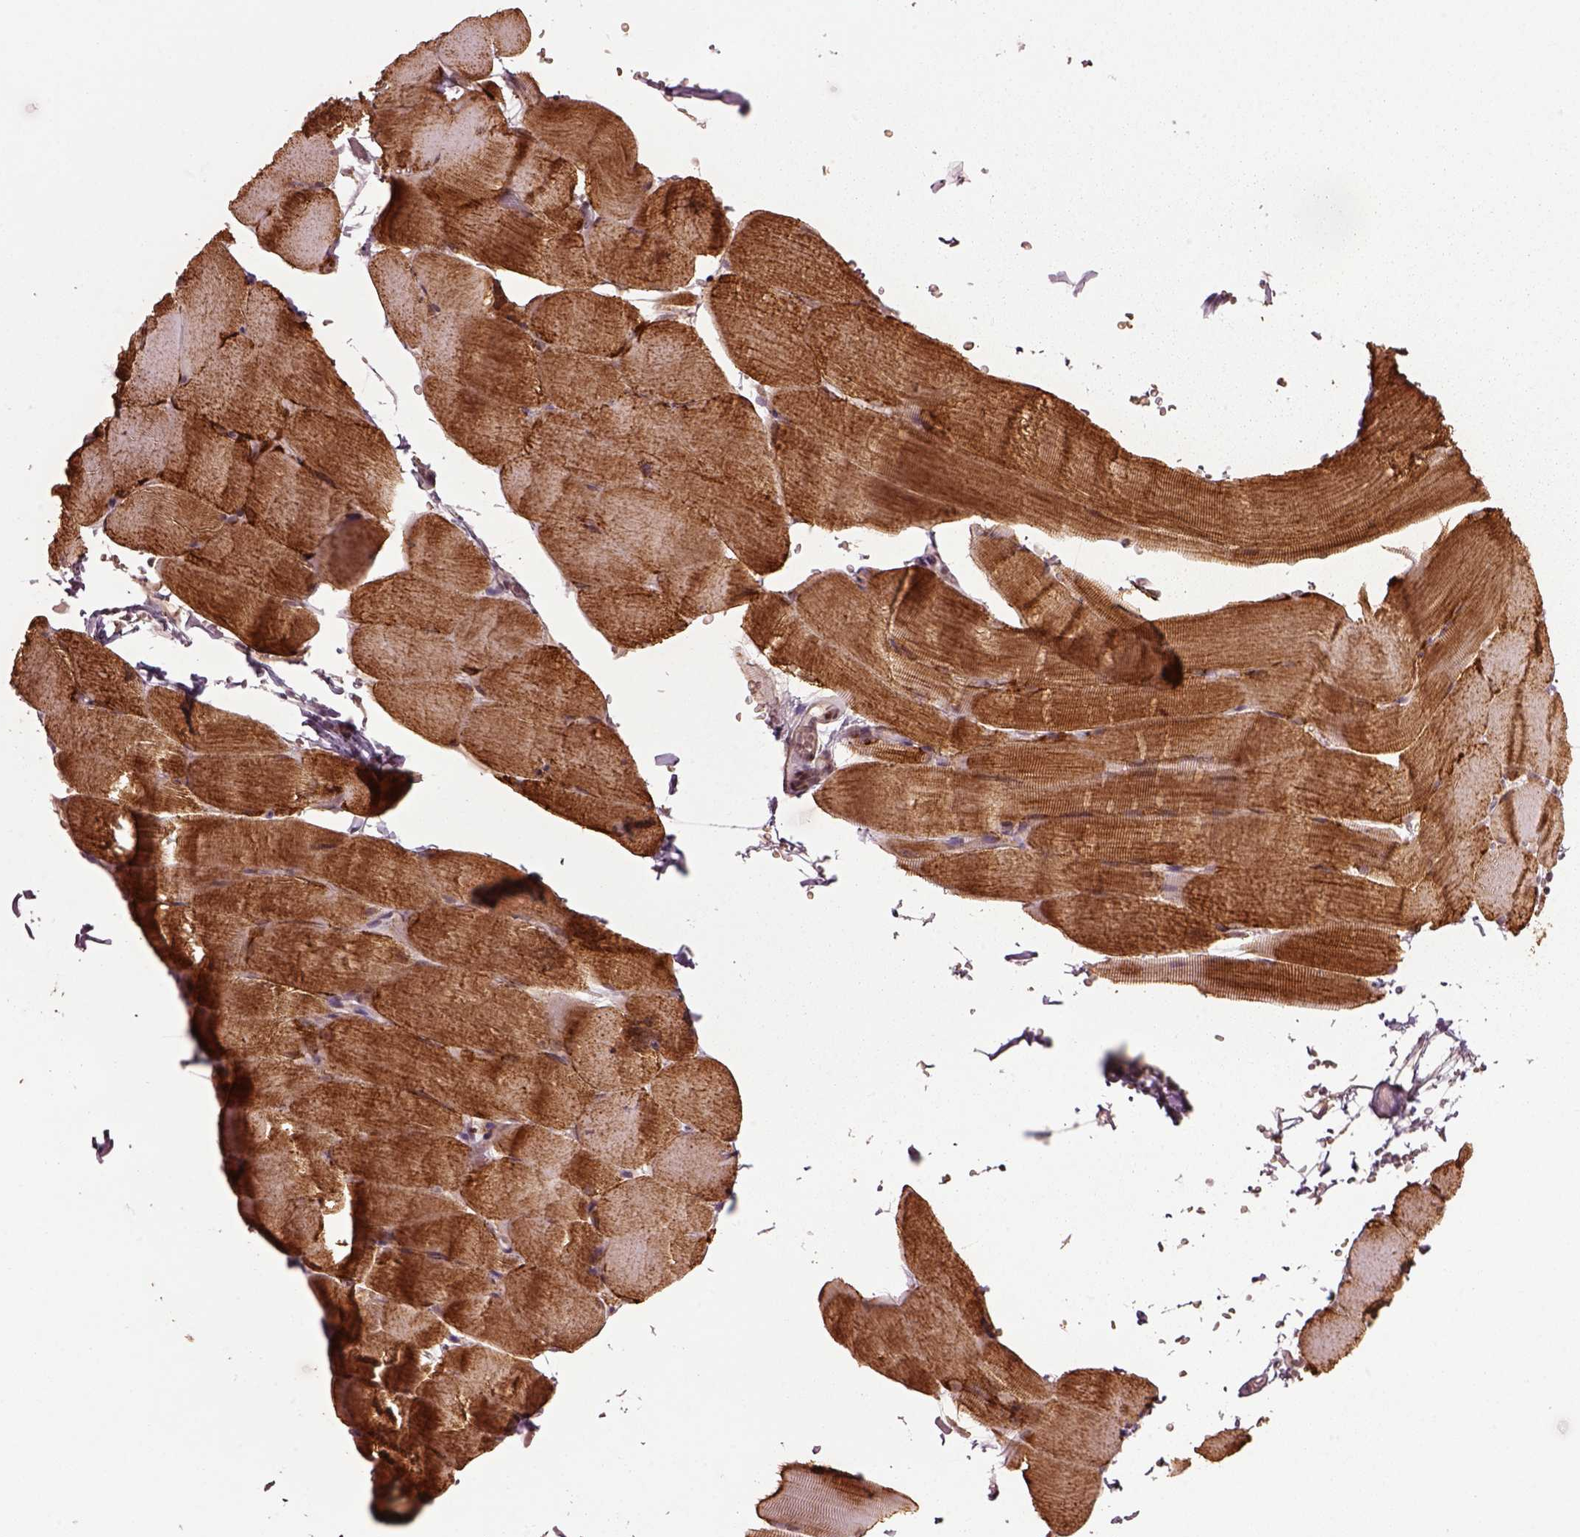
{"staining": {"intensity": "strong", "quantity": "25%-75%", "location": "cytoplasmic/membranous"}, "tissue": "skeletal muscle", "cell_type": "Myocytes", "image_type": "normal", "snomed": [{"axis": "morphology", "description": "Normal tissue, NOS"}, {"axis": "topography", "description": "Skeletal muscle"}], "caption": "This is a histology image of immunohistochemistry (IHC) staining of benign skeletal muscle, which shows strong positivity in the cytoplasmic/membranous of myocytes.", "gene": "SEL1L3", "patient": {"sex": "female", "age": 37}}